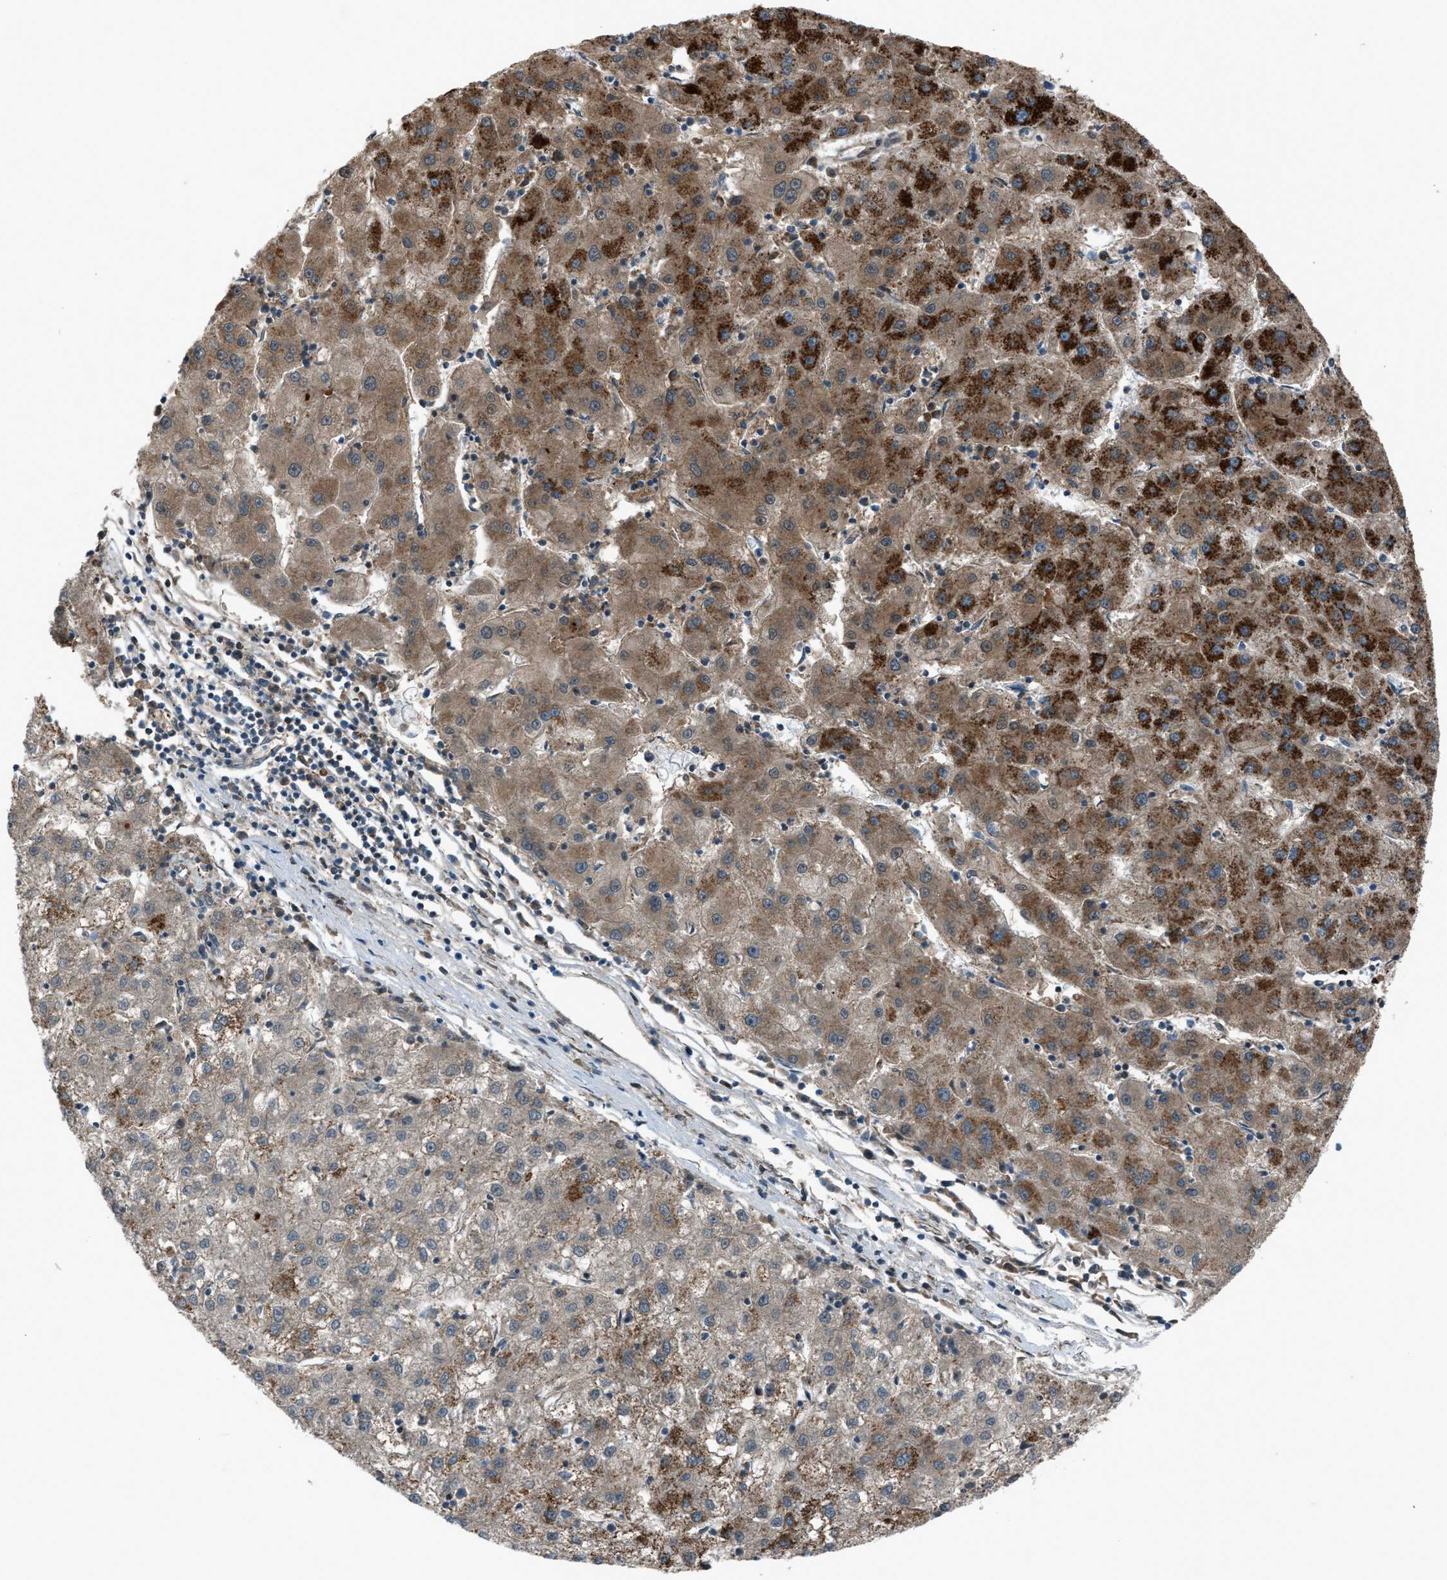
{"staining": {"intensity": "strong", "quantity": ">75%", "location": "cytoplasmic/membranous"}, "tissue": "liver cancer", "cell_type": "Tumor cells", "image_type": "cancer", "snomed": [{"axis": "morphology", "description": "Carcinoma, Hepatocellular, NOS"}, {"axis": "topography", "description": "Liver"}], "caption": "IHC histopathology image of neoplastic tissue: liver hepatocellular carcinoma stained using immunohistochemistry demonstrates high levels of strong protein expression localized specifically in the cytoplasmic/membranous of tumor cells, appearing as a cytoplasmic/membranous brown color.", "gene": "MDH2", "patient": {"sex": "male", "age": 72}}